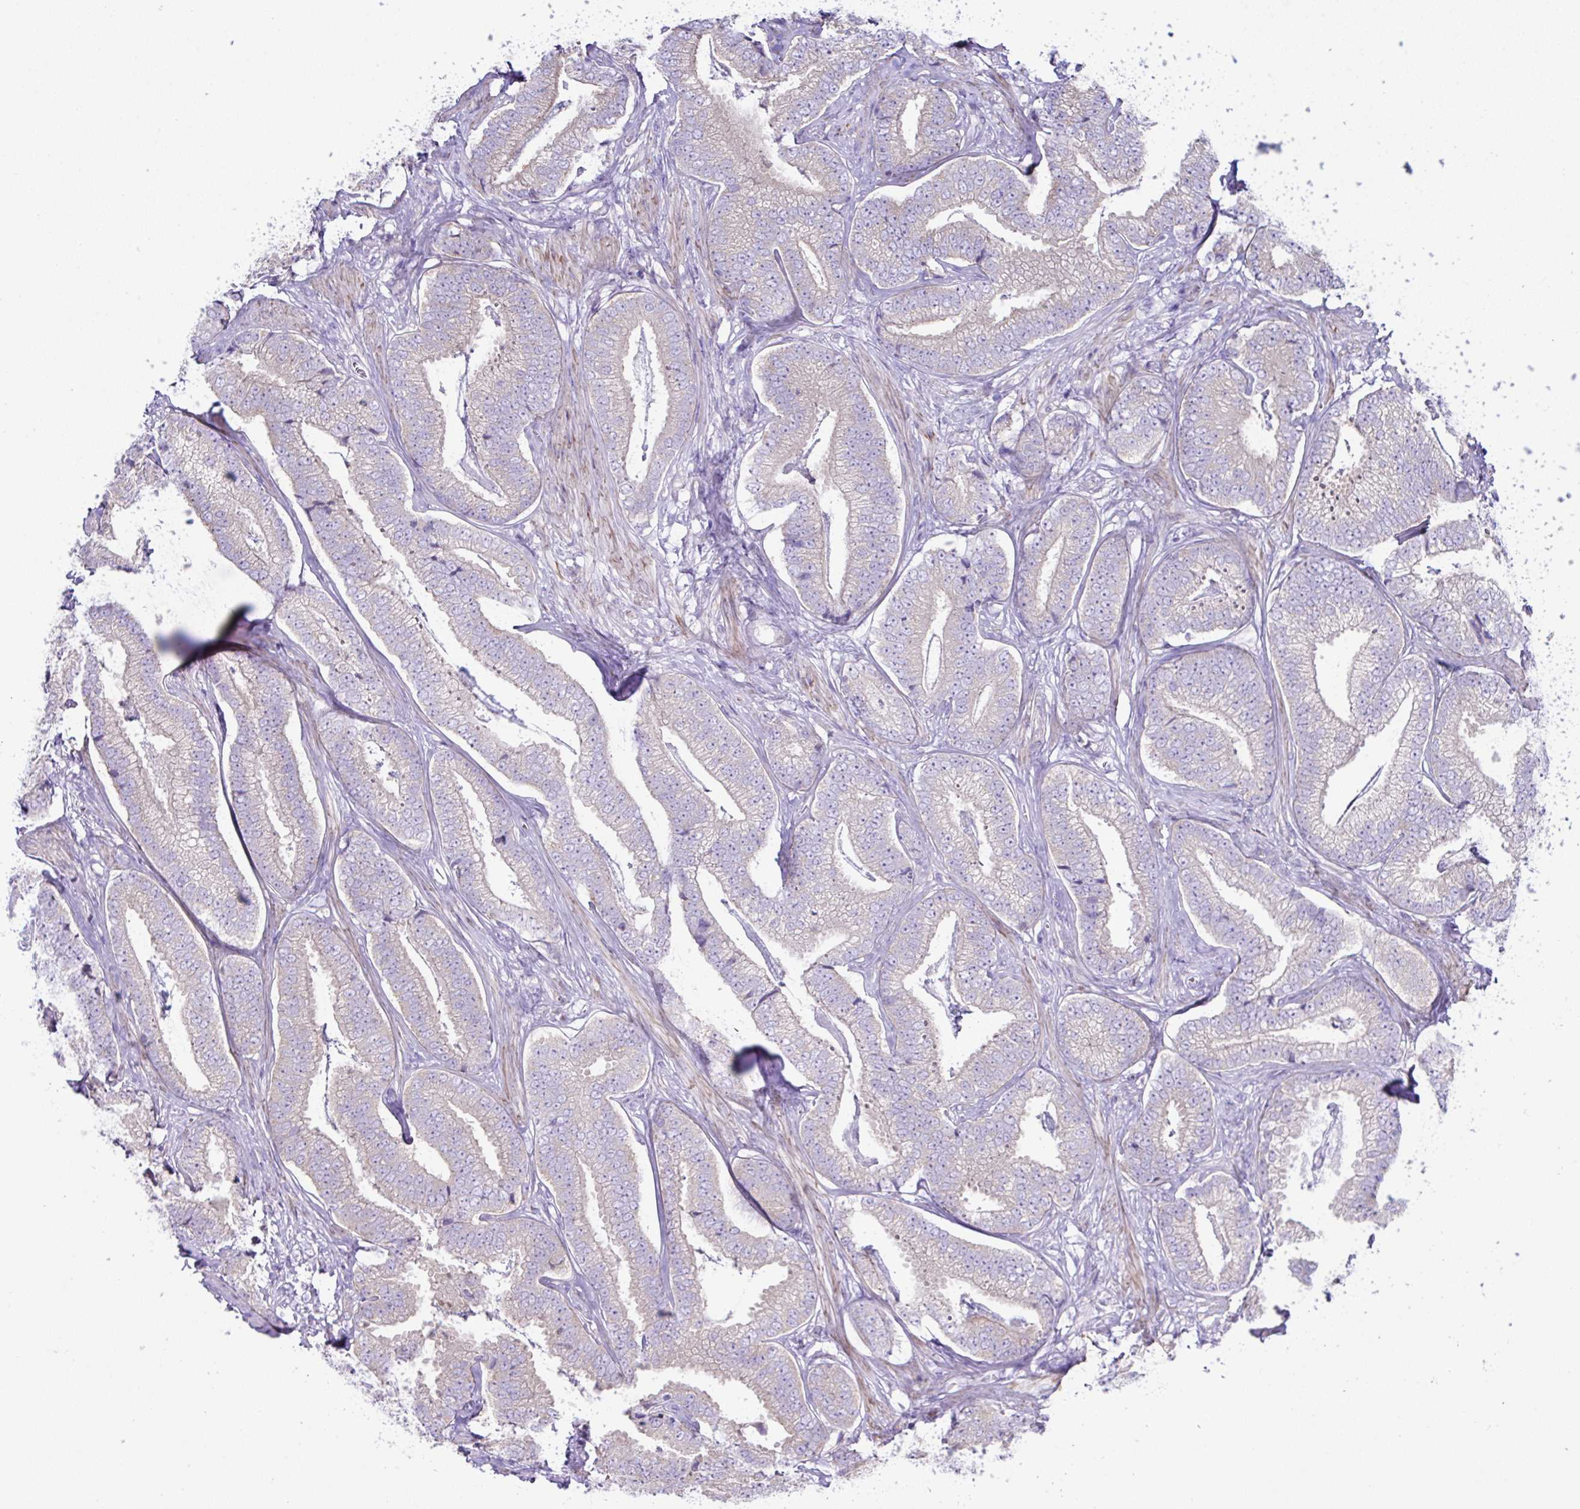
{"staining": {"intensity": "weak", "quantity": "<25%", "location": "cytoplasmic/membranous"}, "tissue": "prostate cancer", "cell_type": "Tumor cells", "image_type": "cancer", "snomed": [{"axis": "morphology", "description": "Adenocarcinoma, Low grade"}, {"axis": "topography", "description": "Prostate"}], "caption": "Immunohistochemistry histopathology image of prostate cancer (low-grade adenocarcinoma) stained for a protein (brown), which shows no expression in tumor cells.", "gene": "OR4P4", "patient": {"sex": "male", "age": 63}}